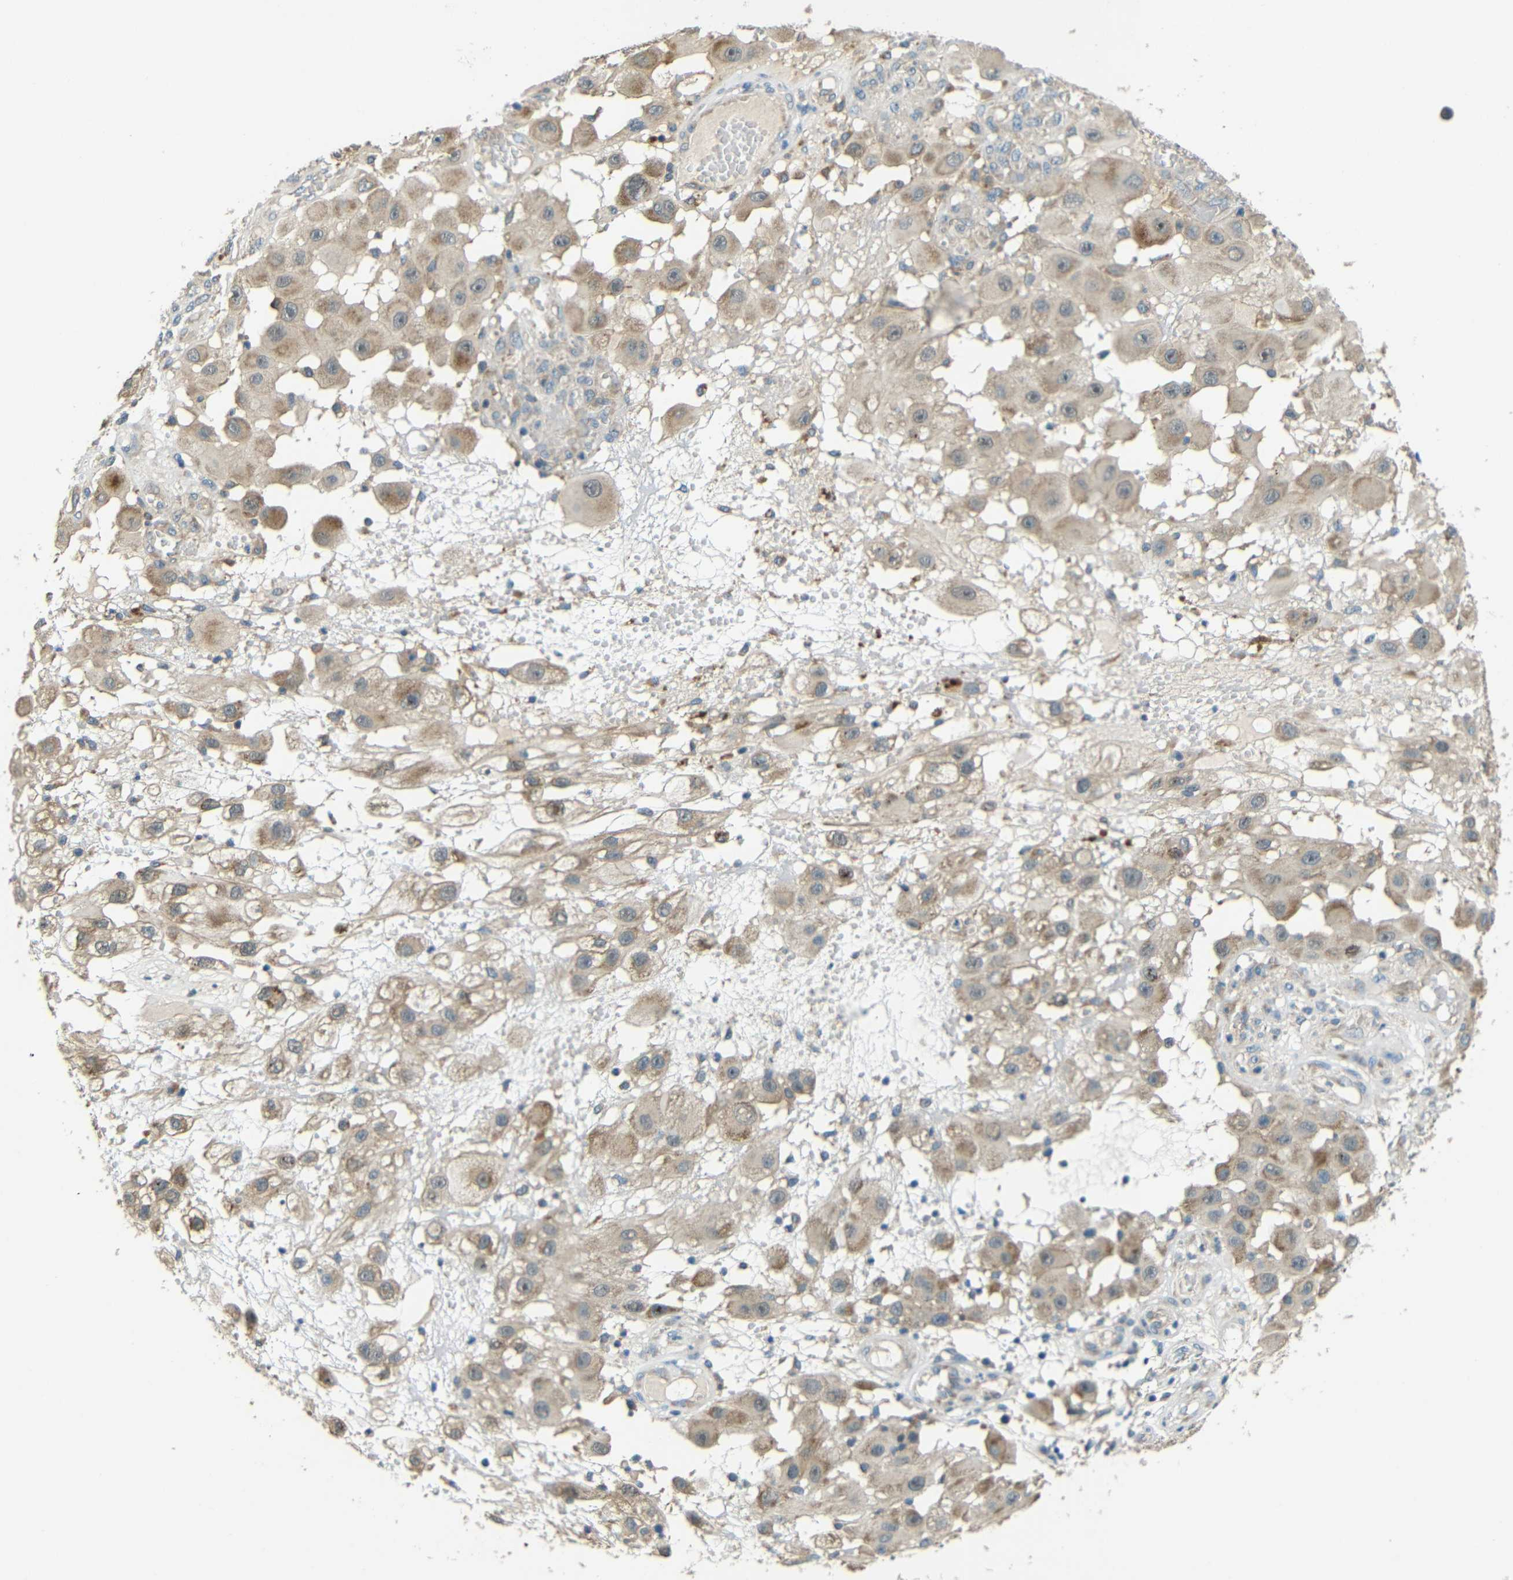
{"staining": {"intensity": "weak", "quantity": ">75%", "location": "cytoplasmic/membranous"}, "tissue": "melanoma", "cell_type": "Tumor cells", "image_type": "cancer", "snomed": [{"axis": "morphology", "description": "Malignant melanoma, NOS"}, {"axis": "topography", "description": "Skin"}], "caption": "Immunohistochemical staining of human malignant melanoma demonstrates weak cytoplasmic/membranous protein positivity in about >75% of tumor cells. The protein of interest is stained brown, and the nuclei are stained in blue (DAB IHC with brightfield microscopy, high magnification).", "gene": "FNDC3A", "patient": {"sex": "female", "age": 81}}